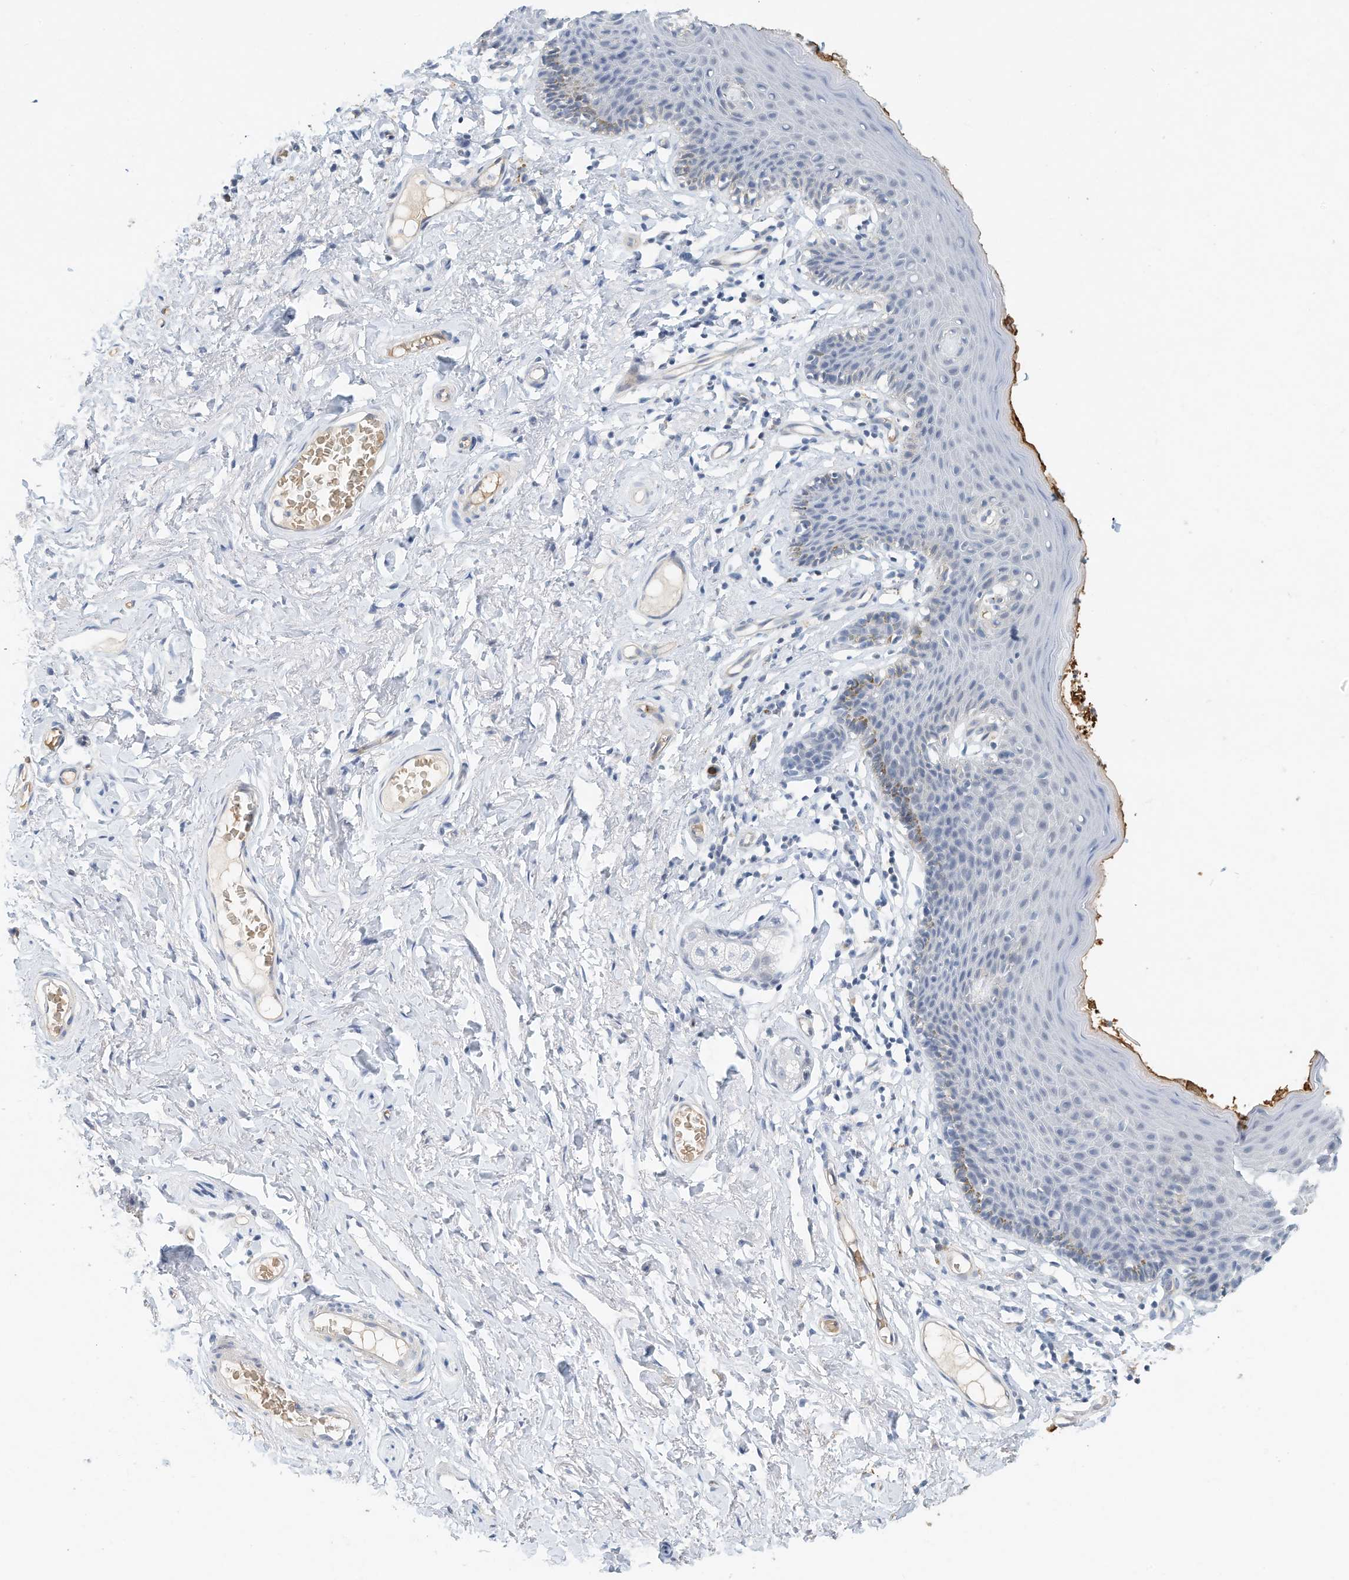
{"staining": {"intensity": "negative", "quantity": "none", "location": "none"}, "tissue": "skin", "cell_type": "Epidermal cells", "image_type": "normal", "snomed": [{"axis": "morphology", "description": "Normal tissue, NOS"}, {"axis": "topography", "description": "Vulva"}], "caption": "High magnification brightfield microscopy of normal skin stained with DAB (brown) and counterstained with hematoxylin (blue): epidermal cells show no significant expression.", "gene": "RCAN3", "patient": {"sex": "female", "age": 66}}